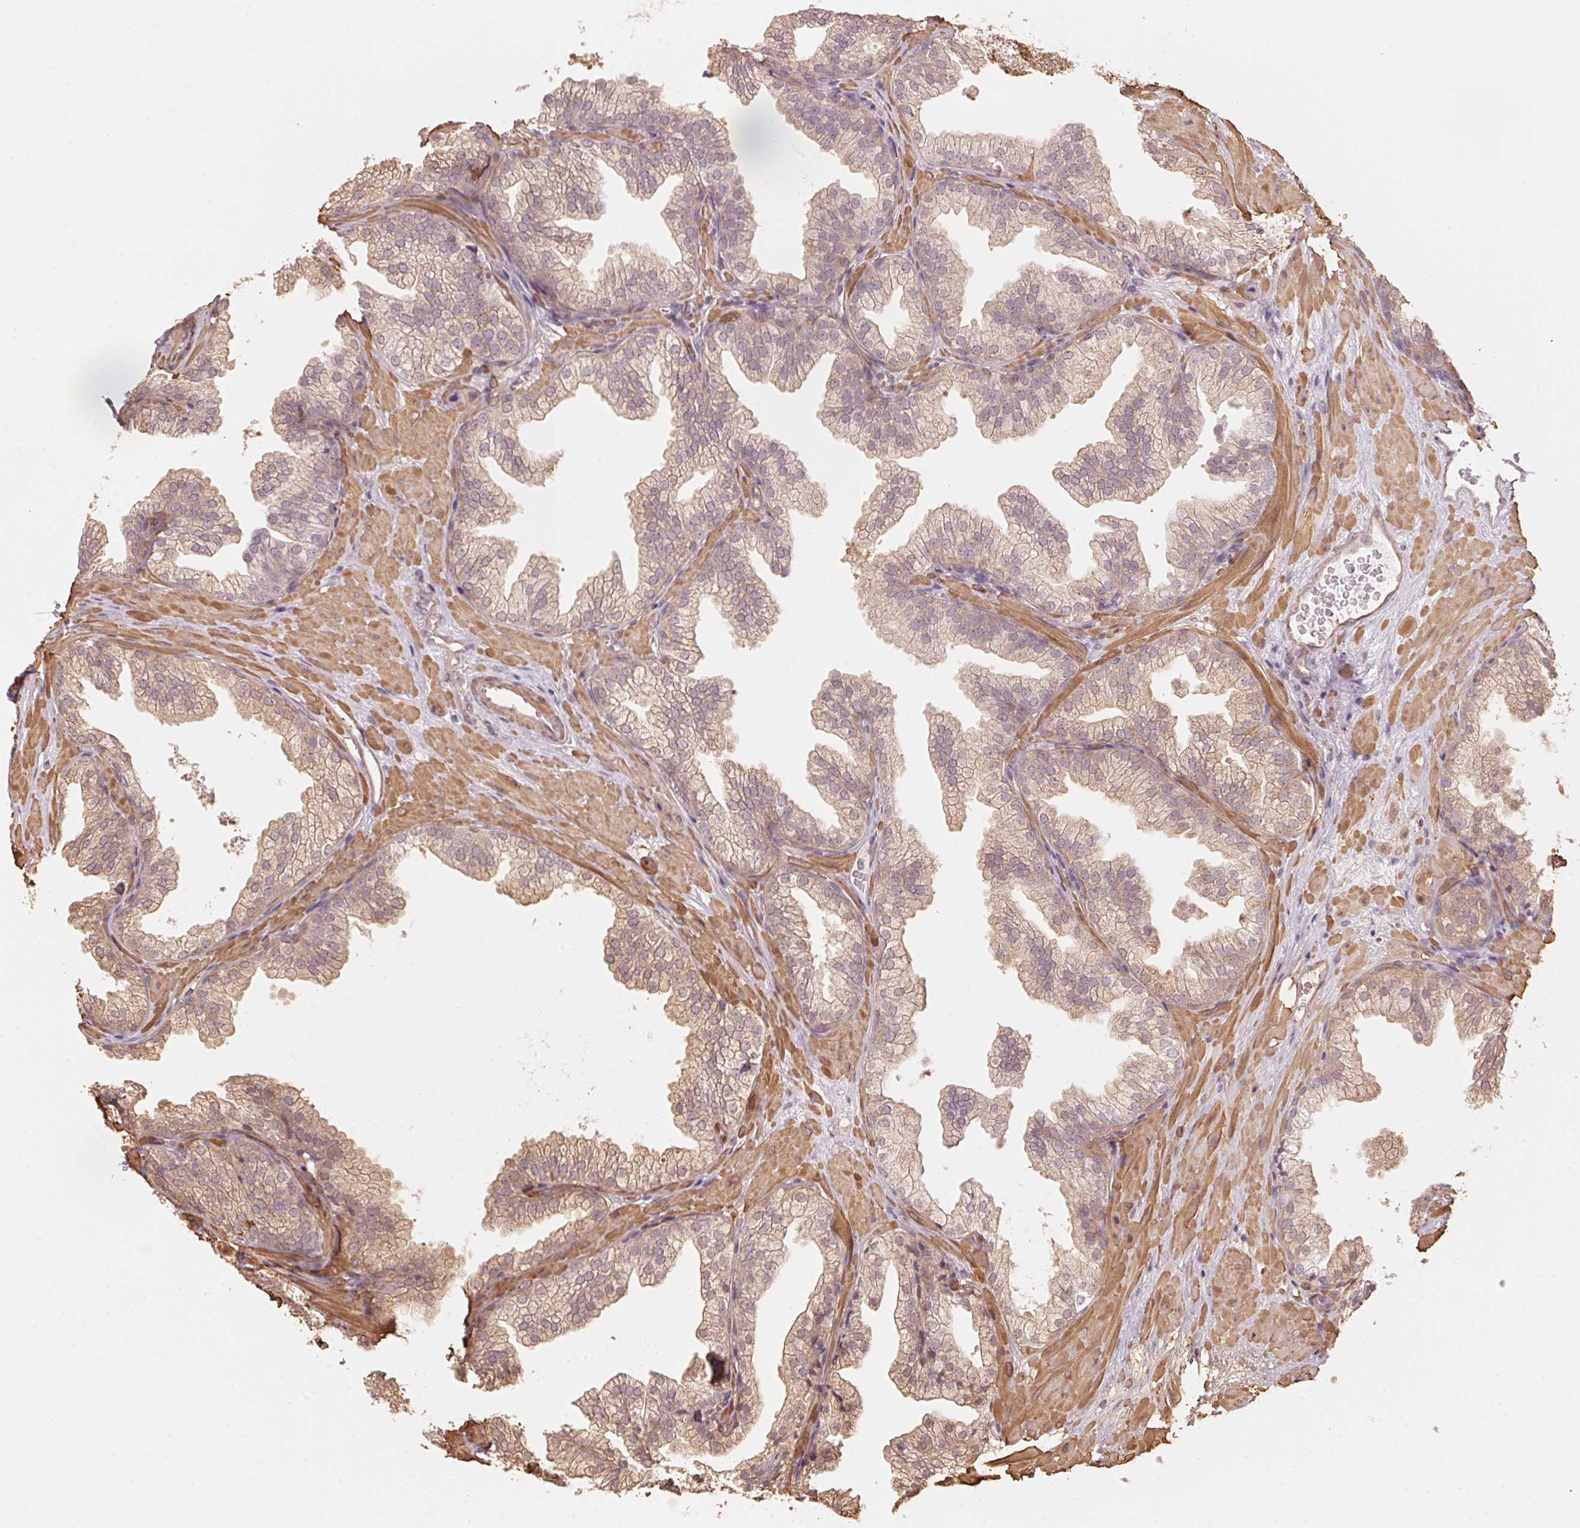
{"staining": {"intensity": "weak", "quantity": ">75%", "location": "cytoplasmic/membranous"}, "tissue": "prostate", "cell_type": "Glandular cells", "image_type": "normal", "snomed": [{"axis": "morphology", "description": "Normal tissue, NOS"}, {"axis": "topography", "description": "Prostate"}], "caption": "About >75% of glandular cells in benign prostate show weak cytoplasmic/membranous protein expression as visualized by brown immunohistochemical staining.", "gene": "QDPR", "patient": {"sex": "male", "age": 37}}